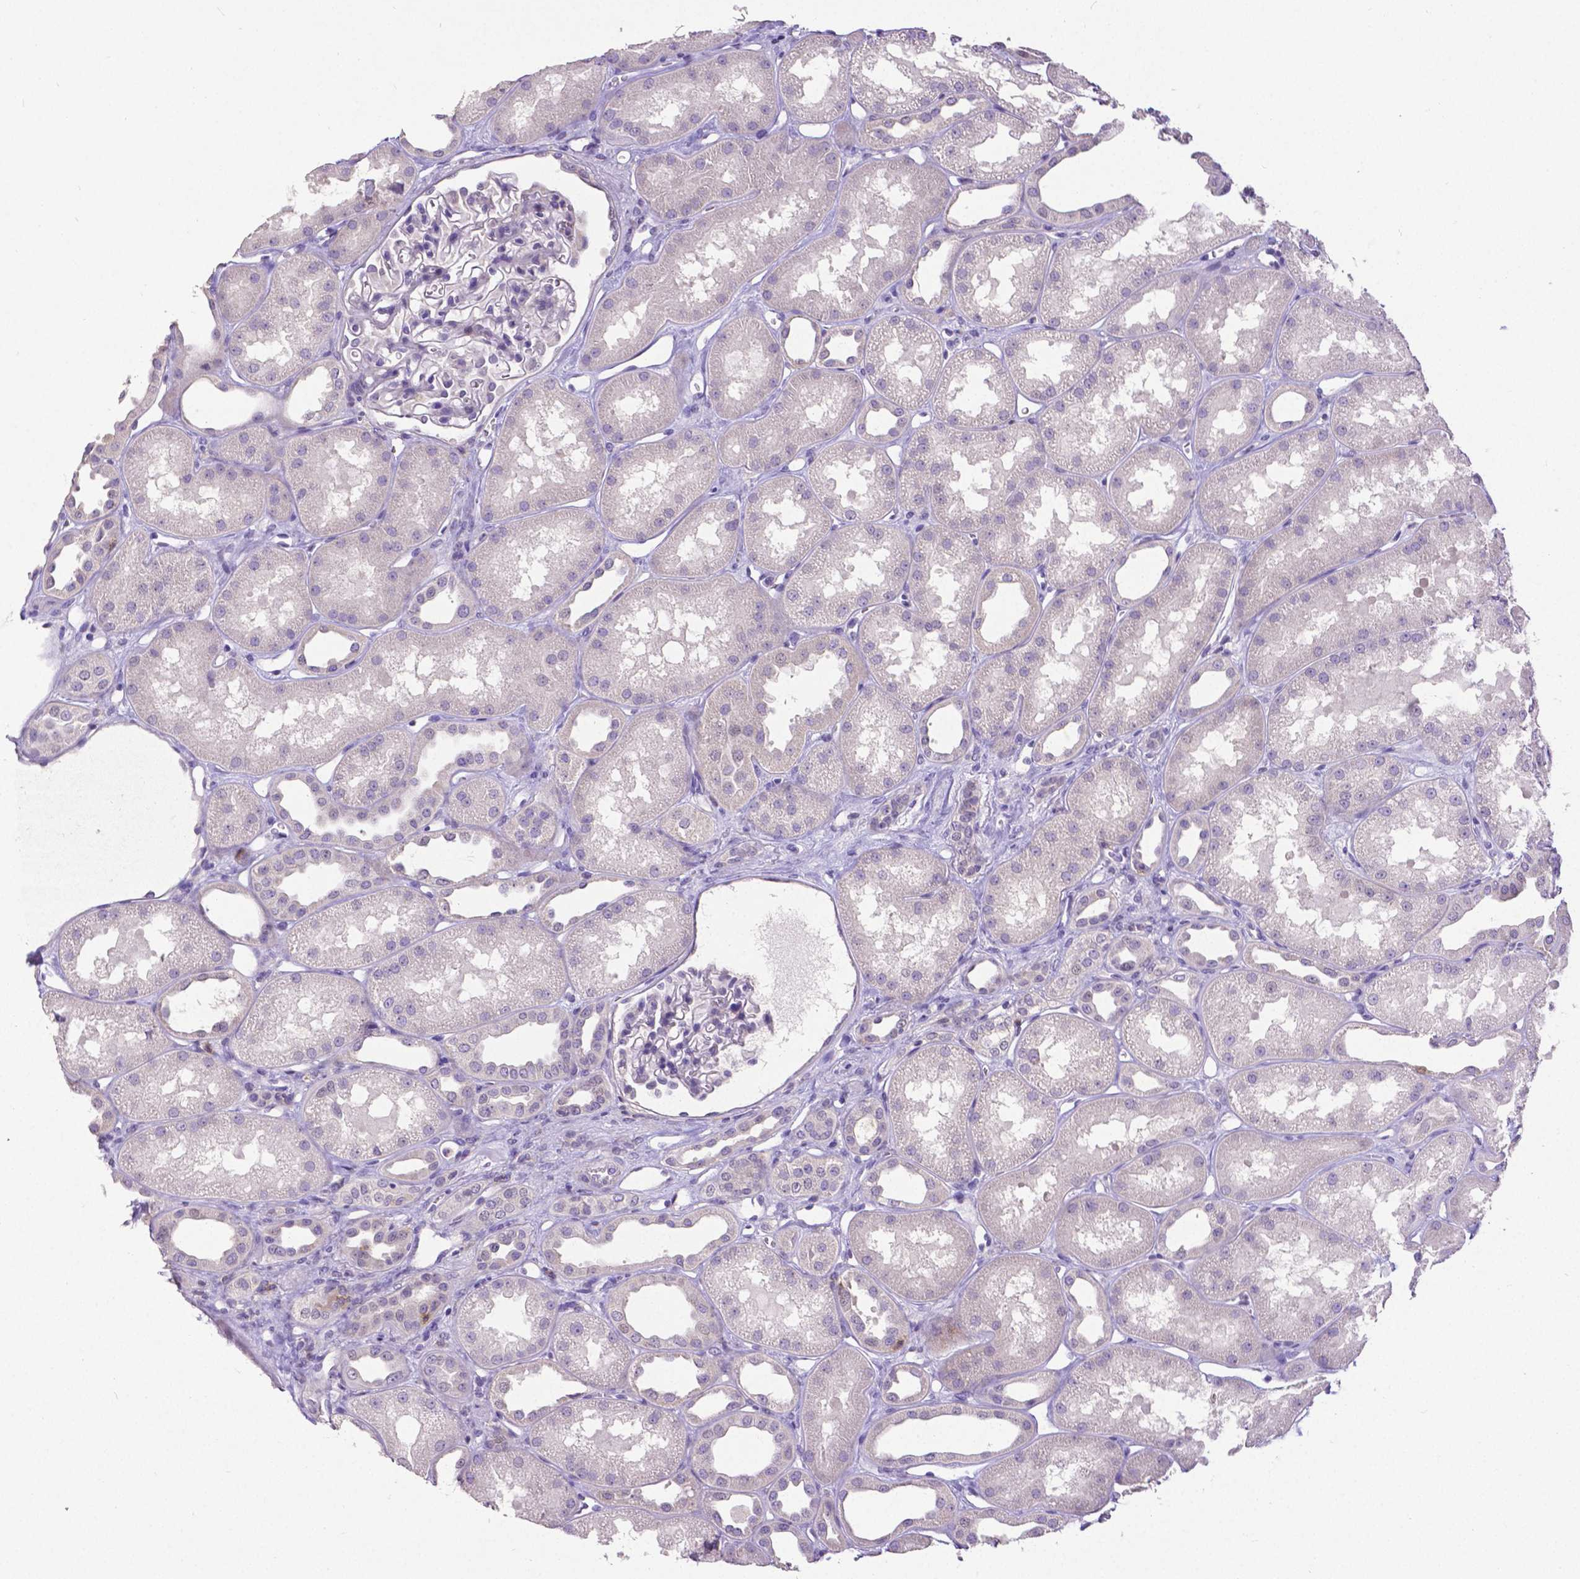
{"staining": {"intensity": "negative", "quantity": "none", "location": "none"}, "tissue": "kidney", "cell_type": "Cells in glomeruli", "image_type": "normal", "snomed": [{"axis": "morphology", "description": "Normal tissue, NOS"}, {"axis": "topography", "description": "Kidney"}], "caption": "High power microscopy photomicrograph of an IHC histopathology image of normal kidney, revealing no significant positivity in cells in glomeruli.", "gene": "CD4", "patient": {"sex": "male", "age": 61}}